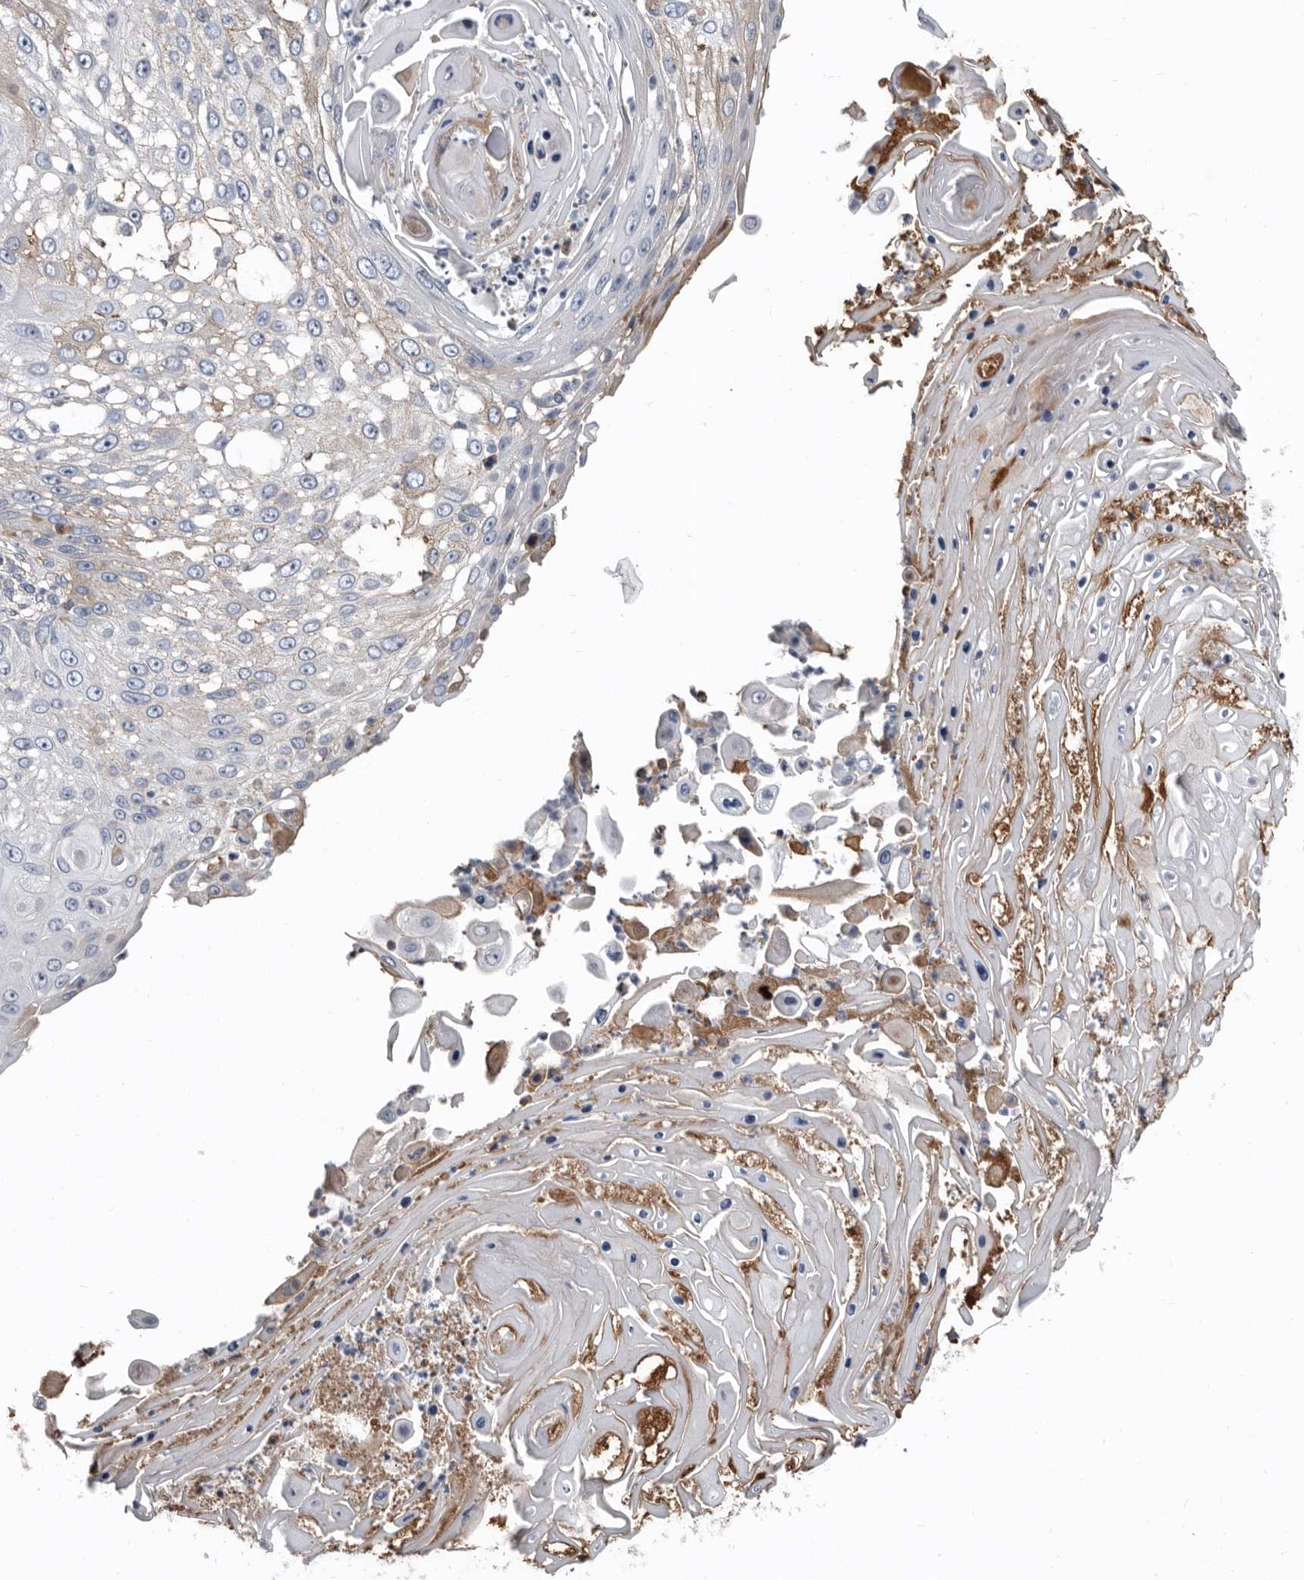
{"staining": {"intensity": "negative", "quantity": "none", "location": "none"}, "tissue": "skin cancer", "cell_type": "Tumor cells", "image_type": "cancer", "snomed": [{"axis": "morphology", "description": "Squamous cell carcinoma, NOS"}, {"axis": "topography", "description": "Skin"}], "caption": "An IHC photomicrograph of squamous cell carcinoma (skin) is shown. There is no staining in tumor cells of squamous cell carcinoma (skin).", "gene": "ZNF114", "patient": {"sex": "female", "age": 44}}